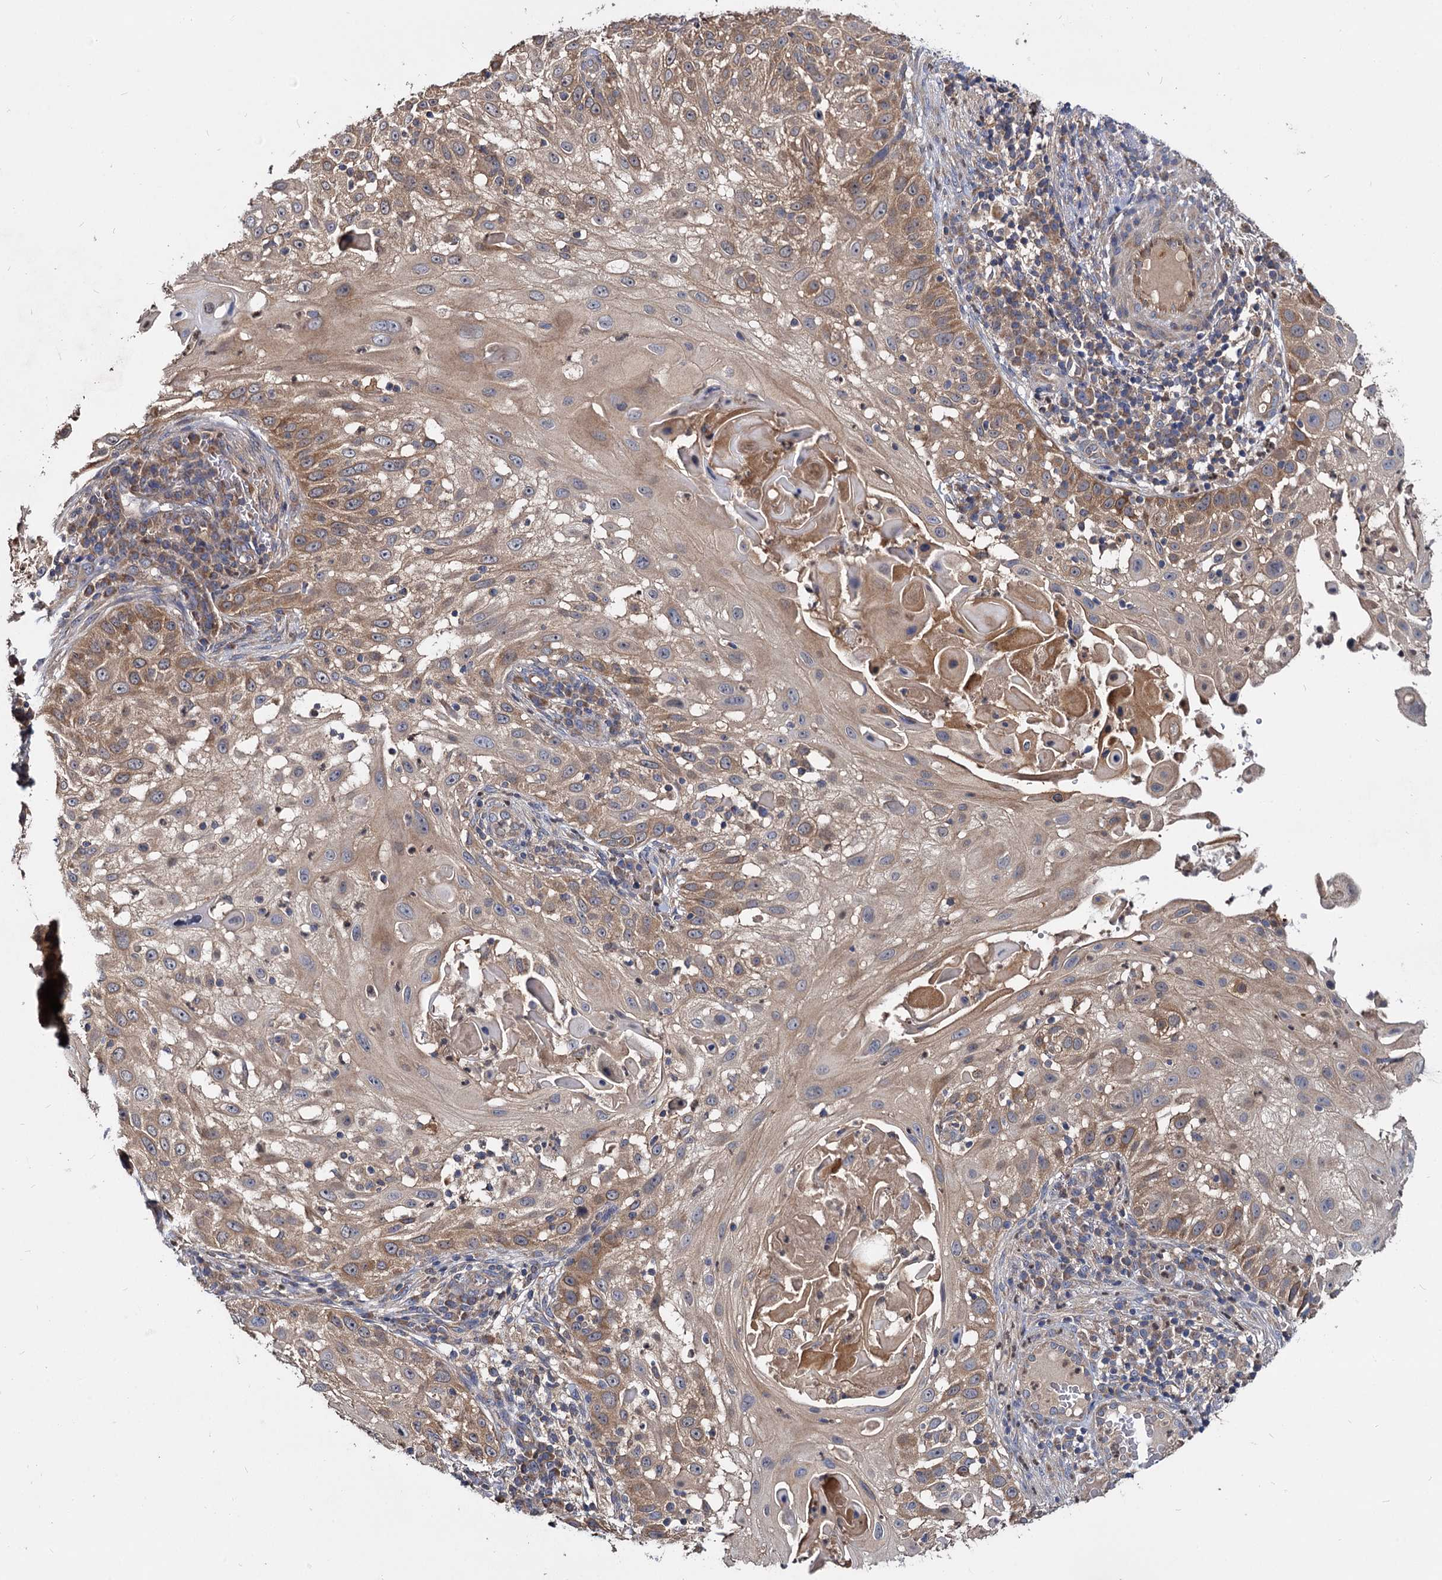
{"staining": {"intensity": "moderate", "quantity": ">75%", "location": "cytoplasmic/membranous"}, "tissue": "skin cancer", "cell_type": "Tumor cells", "image_type": "cancer", "snomed": [{"axis": "morphology", "description": "Squamous cell carcinoma, NOS"}, {"axis": "topography", "description": "Skin"}], "caption": "Protein staining exhibits moderate cytoplasmic/membranous expression in about >75% of tumor cells in skin cancer.", "gene": "CEP192", "patient": {"sex": "female", "age": 44}}